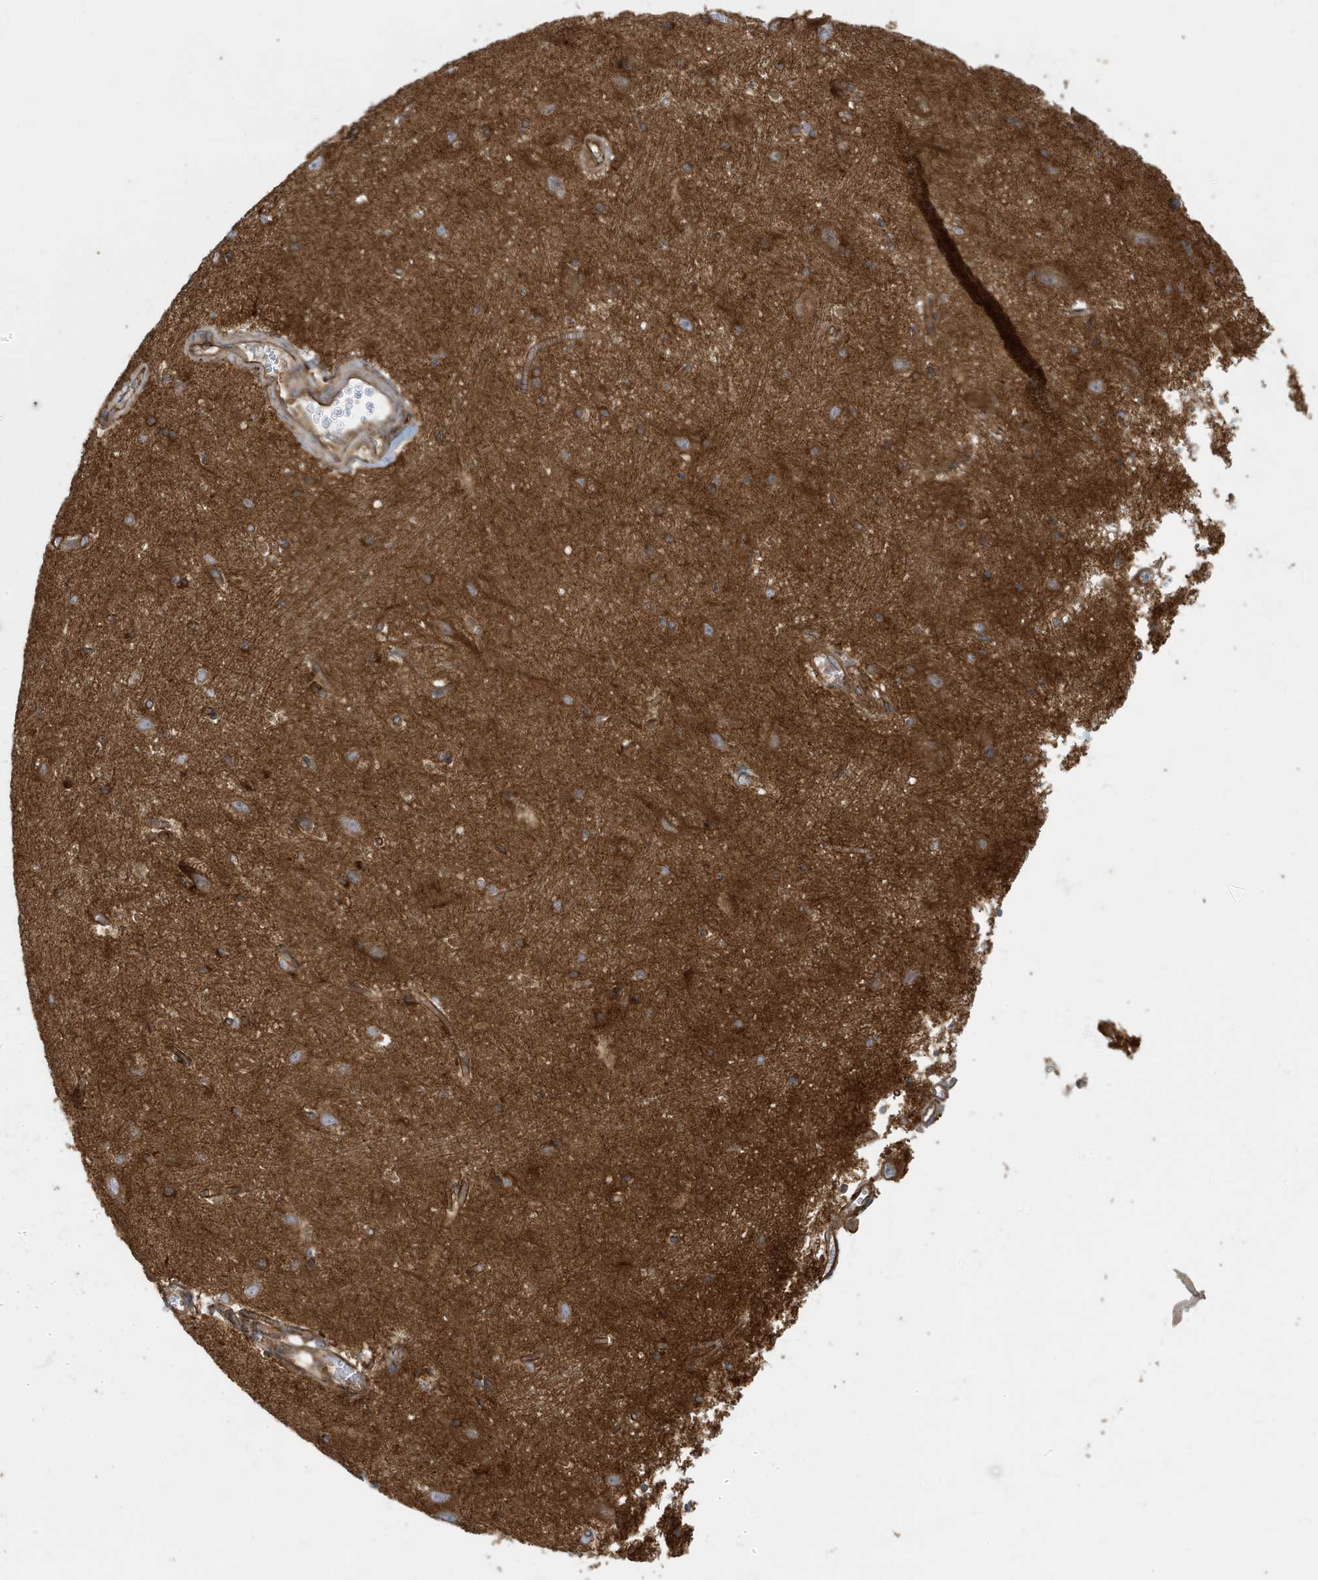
{"staining": {"intensity": "moderate", "quantity": "25%-75%", "location": "cytoplasmic/membranous"}, "tissue": "caudate", "cell_type": "Glial cells", "image_type": "normal", "snomed": [{"axis": "morphology", "description": "Normal tissue, NOS"}, {"axis": "topography", "description": "Lateral ventricle wall"}], "caption": "Protein staining of unremarkable caudate demonstrates moderate cytoplasmic/membranous expression in approximately 25%-75% of glial cells.", "gene": "ATP23", "patient": {"sex": "male", "age": 37}}